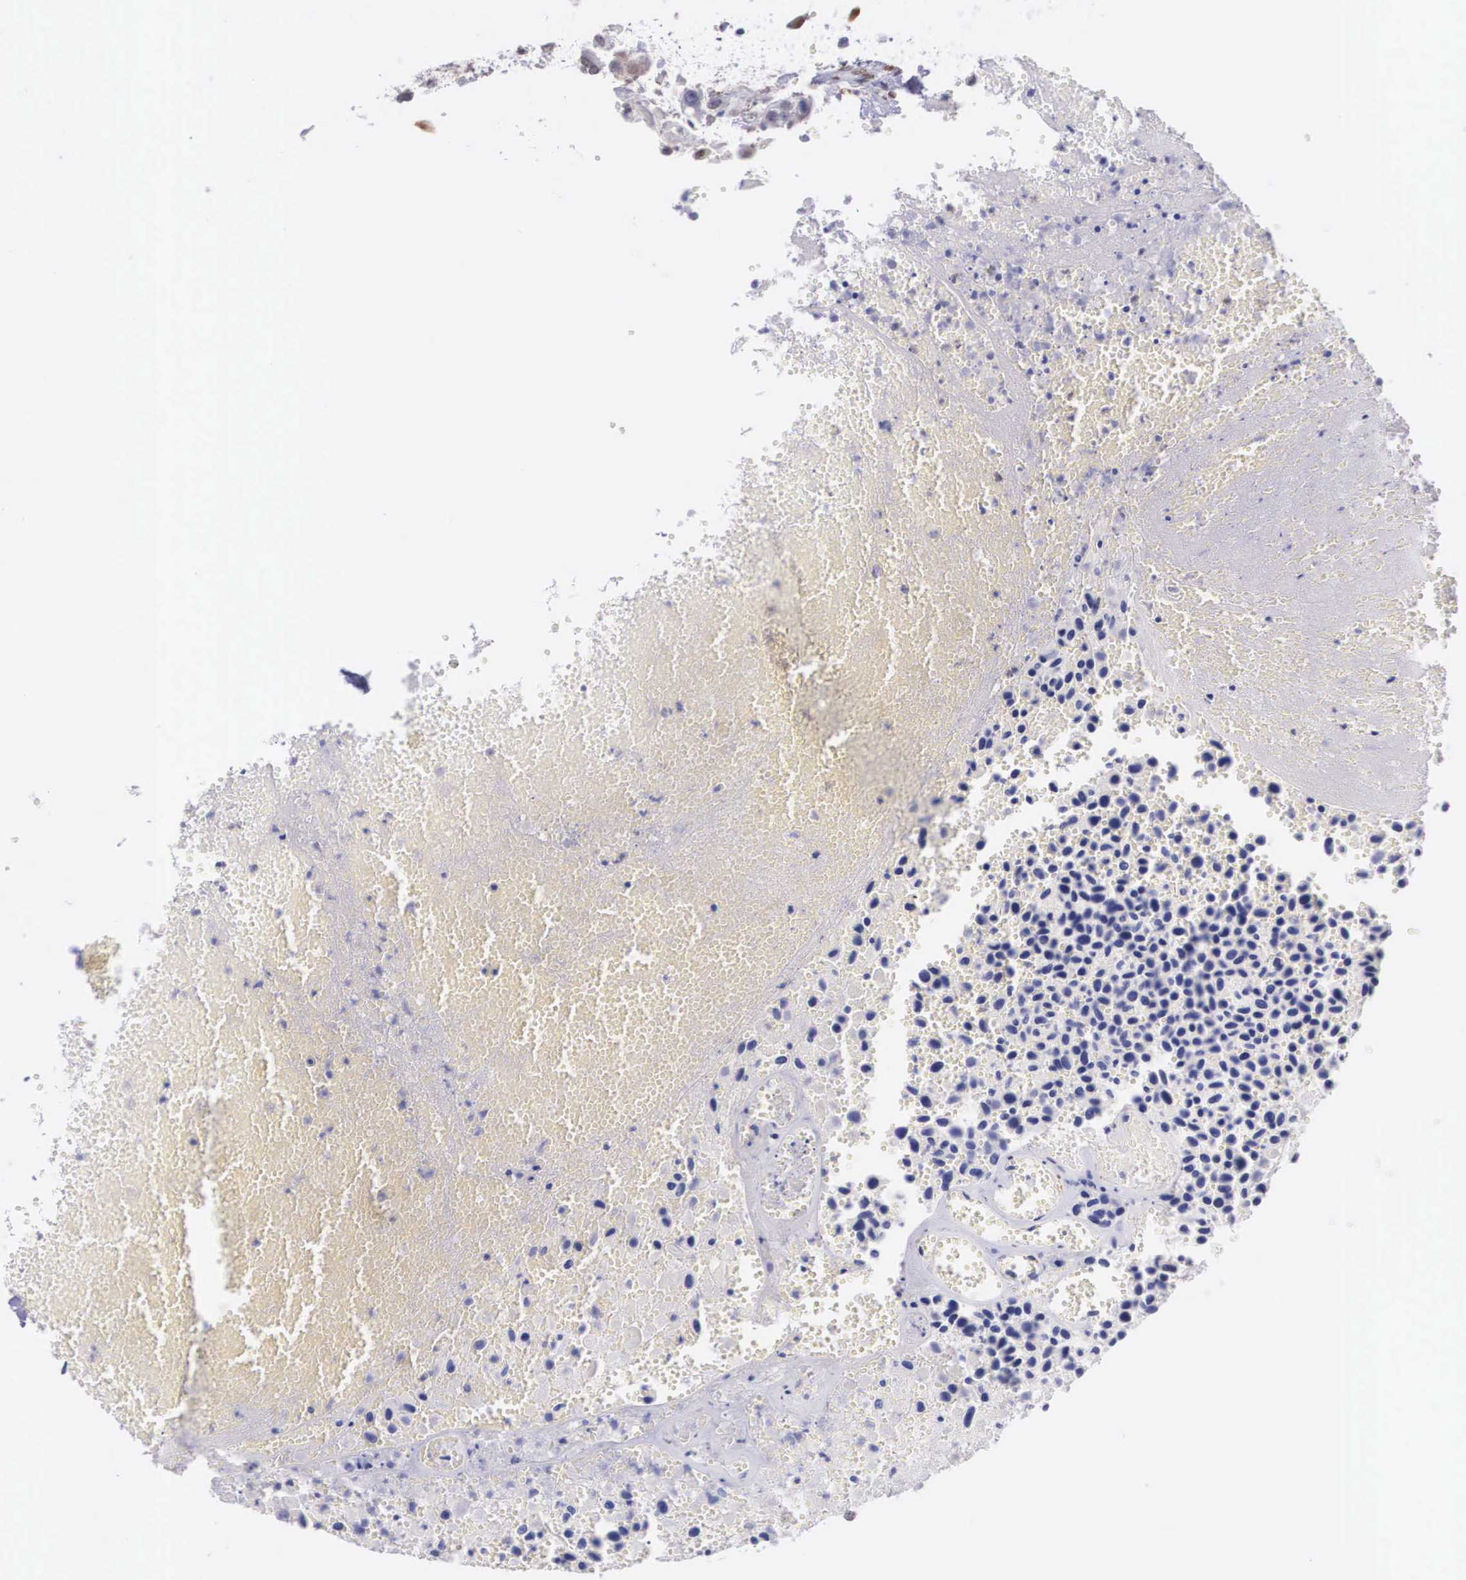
{"staining": {"intensity": "moderate", "quantity": "25%-75%", "location": "nuclear"}, "tissue": "urothelial cancer", "cell_type": "Tumor cells", "image_type": "cancer", "snomed": [{"axis": "morphology", "description": "Urothelial carcinoma, High grade"}, {"axis": "topography", "description": "Urinary bladder"}], "caption": "This is an image of IHC staining of urothelial cancer, which shows moderate staining in the nuclear of tumor cells.", "gene": "ETV6", "patient": {"sex": "male", "age": 66}}